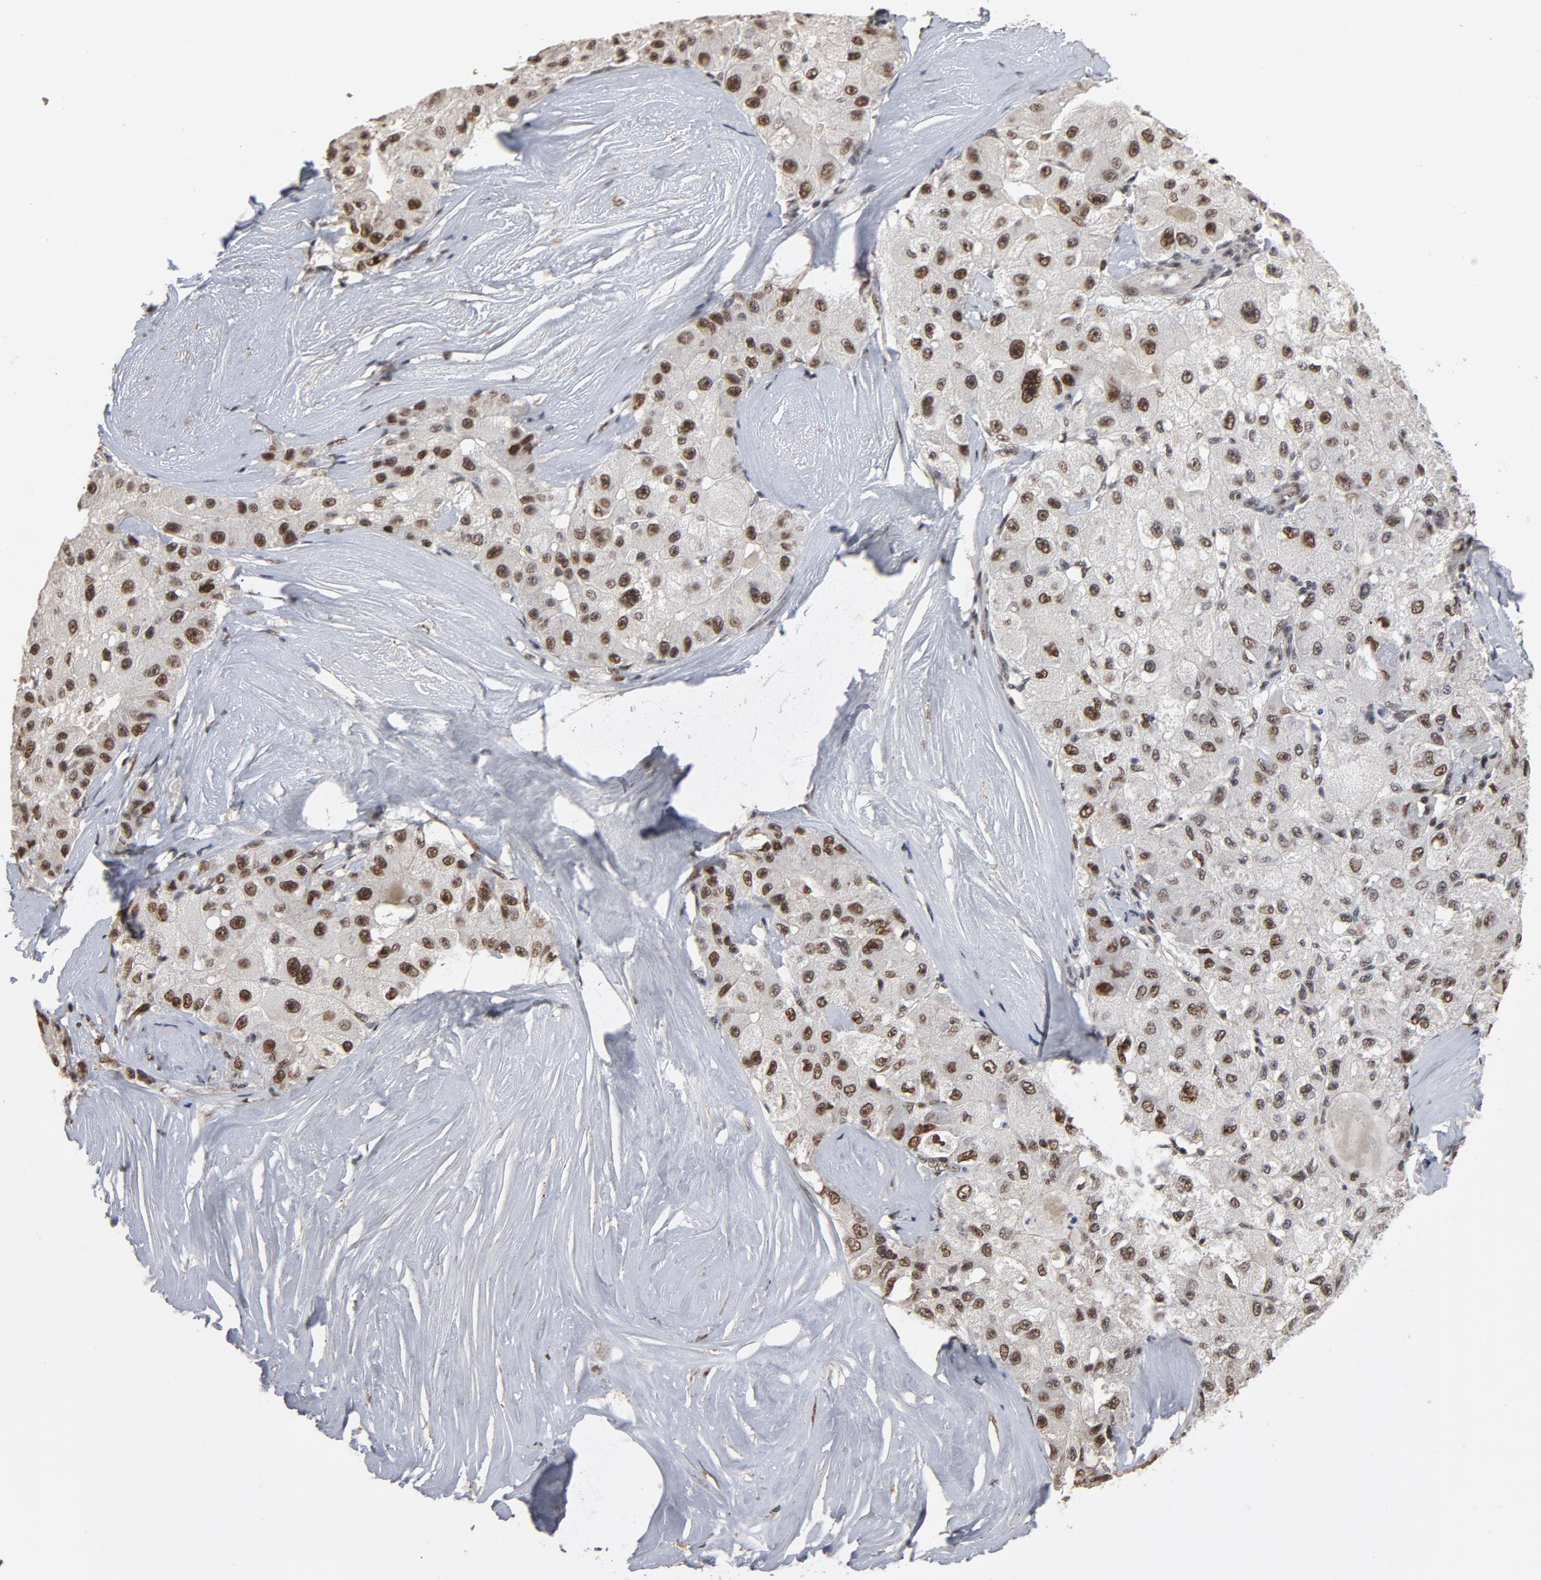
{"staining": {"intensity": "moderate", "quantity": ">75%", "location": "nuclear"}, "tissue": "liver cancer", "cell_type": "Tumor cells", "image_type": "cancer", "snomed": [{"axis": "morphology", "description": "Carcinoma, Hepatocellular, NOS"}, {"axis": "topography", "description": "Liver"}], "caption": "A medium amount of moderate nuclear expression is identified in about >75% of tumor cells in liver cancer tissue. (DAB (3,3'-diaminobenzidine) = brown stain, brightfield microscopy at high magnification).", "gene": "TP53RK", "patient": {"sex": "male", "age": 80}}